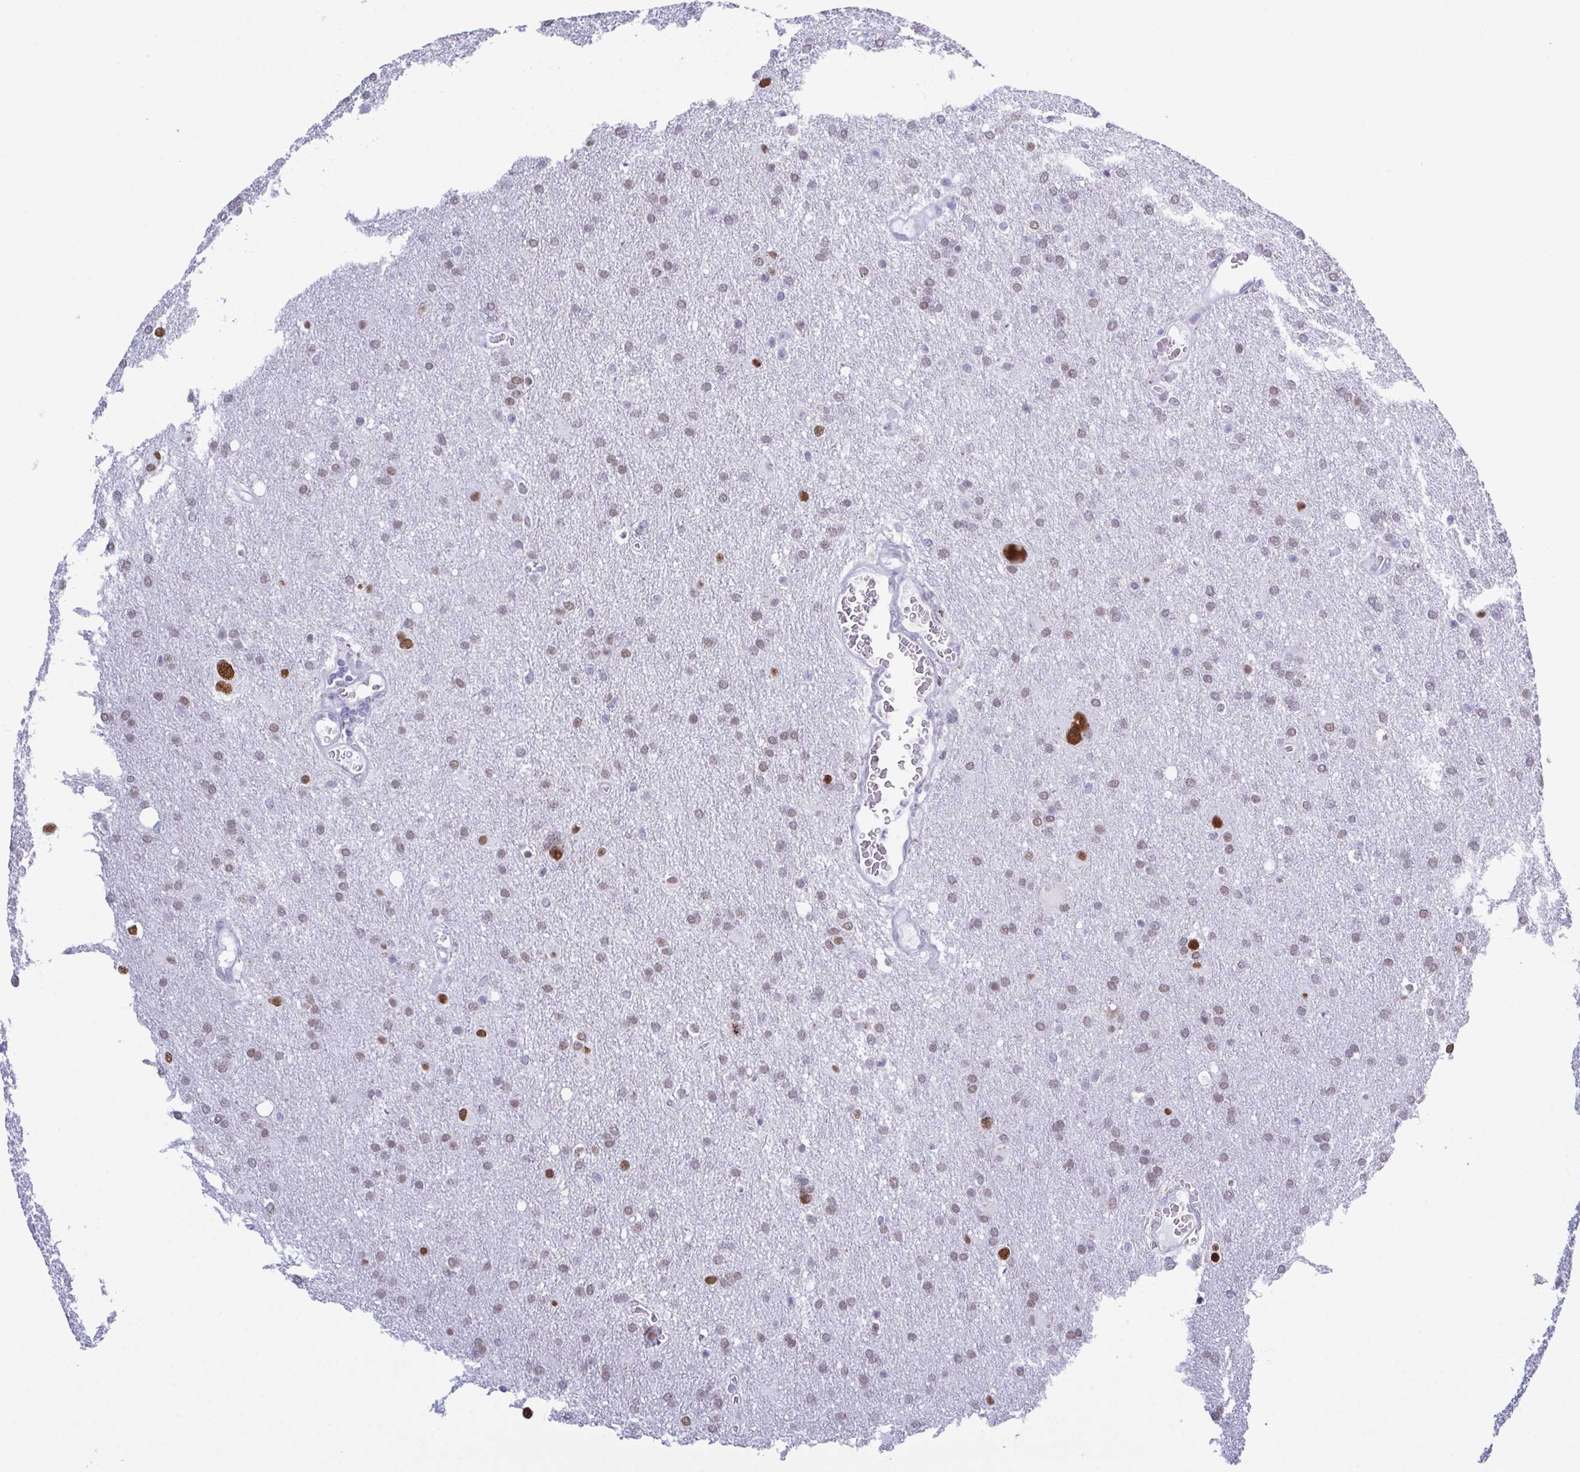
{"staining": {"intensity": "moderate", "quantity": ">75%", "location": "nuclear"}, "tissue": "glioma", "cell_type": "Tumor cells", "image_type": "cancer", "snomed": [{"axis": "morphology", "description": "Glioma, malignant, Low grade"}, {"axis": "topography", "description": "Brain"}], "caption": "Human glioma stained with a protein marker demonstrates moderate staining in tumor cells.", "gene": "SUGP2", "patient": {"sex": "male", "age": 66}}